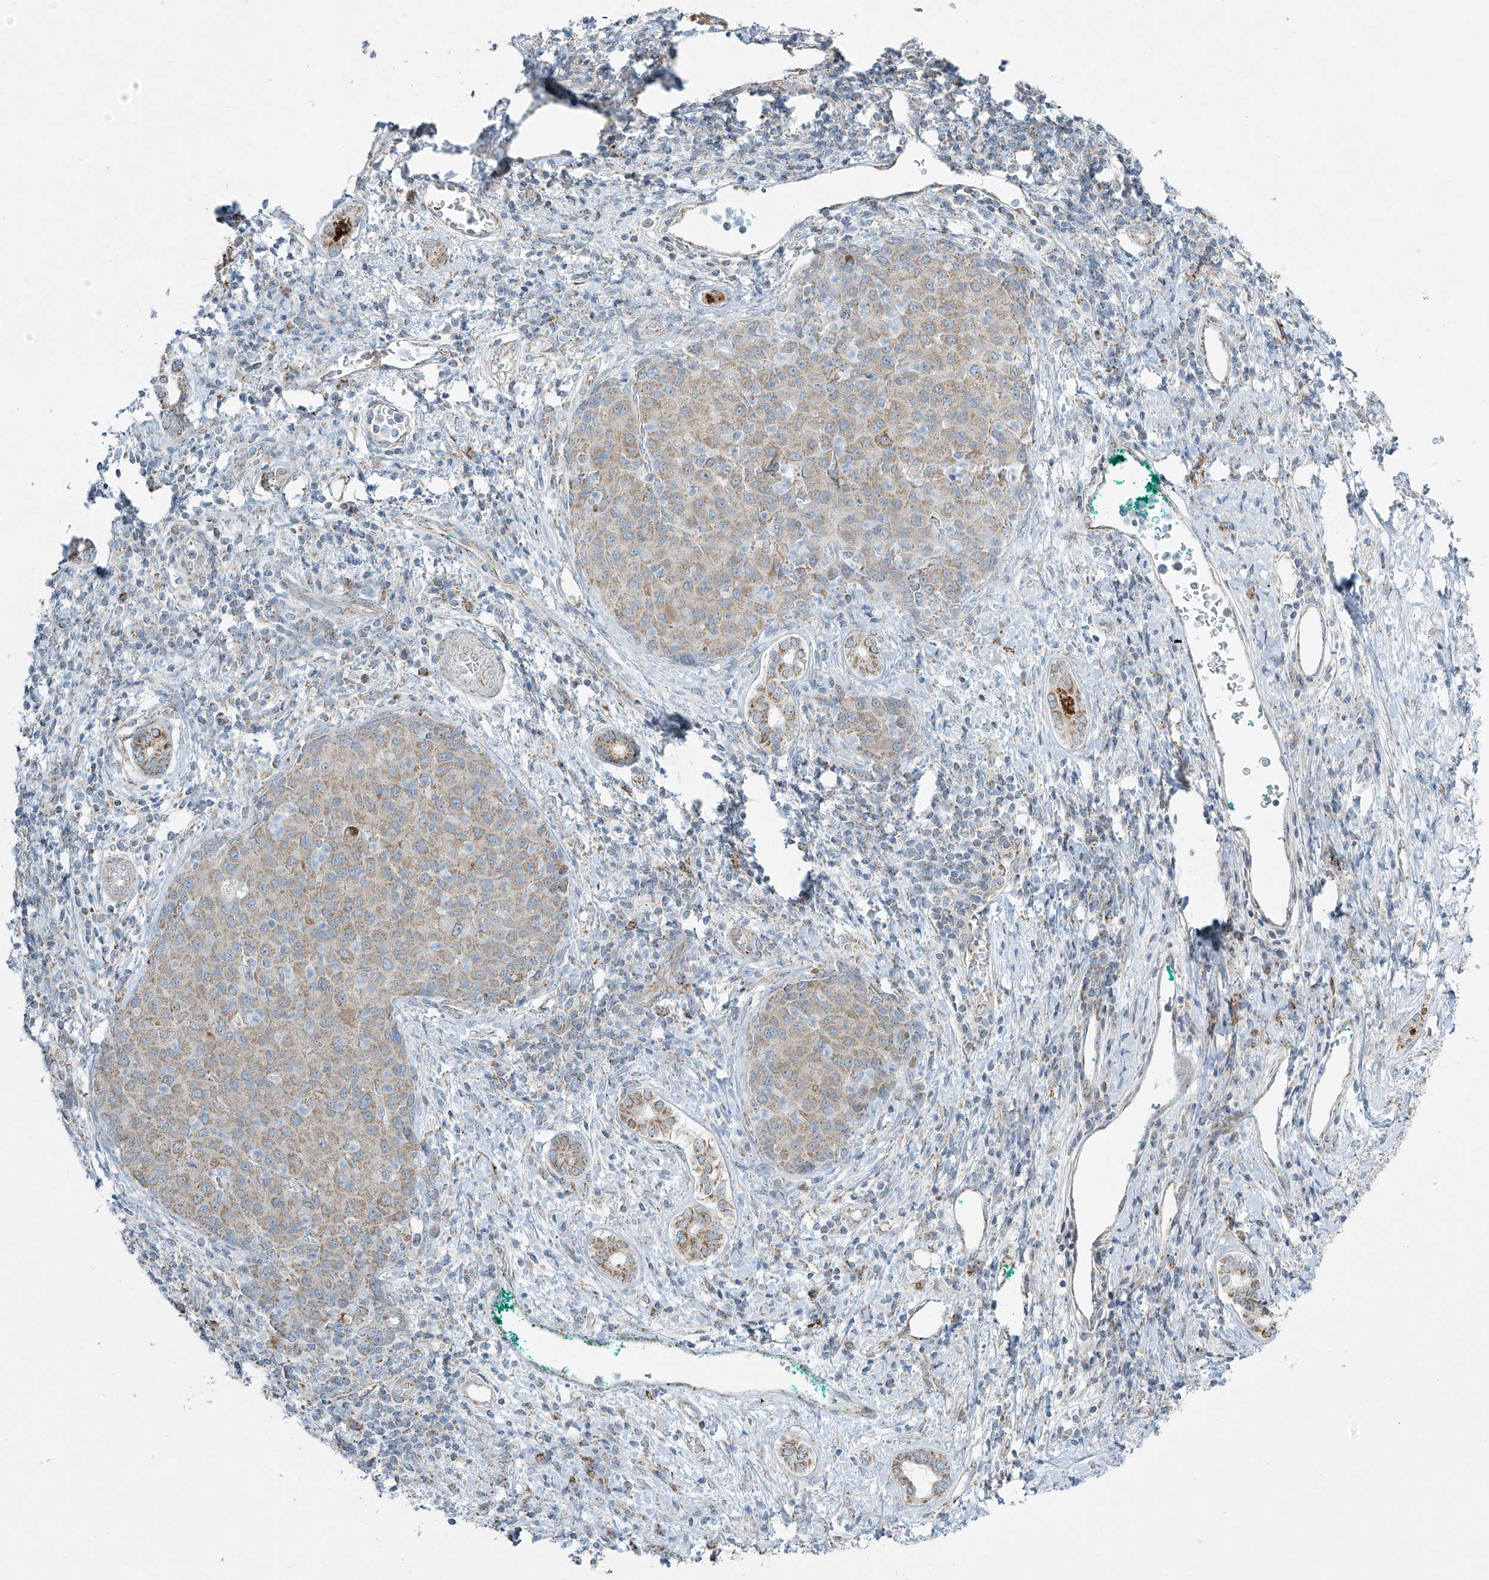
{"staining": {"intensity": "weak", "quantity": ">75%", "location": "cytoplasmic/membranous"}, "tissue": "liver cancer", "cell_type": "Tumor cells", "image_type": "cancer", "snomed": [{"axis": "morphology", "description": "Carcinoma, Hepatocellular, NOS"}, {"axis": "topography", "description": "Liver"}], "caption": "Approximately >75% of tumor cells in human liver cancer (hepatocellular carcinoma) exhibit weak cytoplasmic/membranous protein positivity as visualized by brown immunohistochemical staining.", "gene": "SMDT1", "patient": {"sex": "male", "age": 65}}